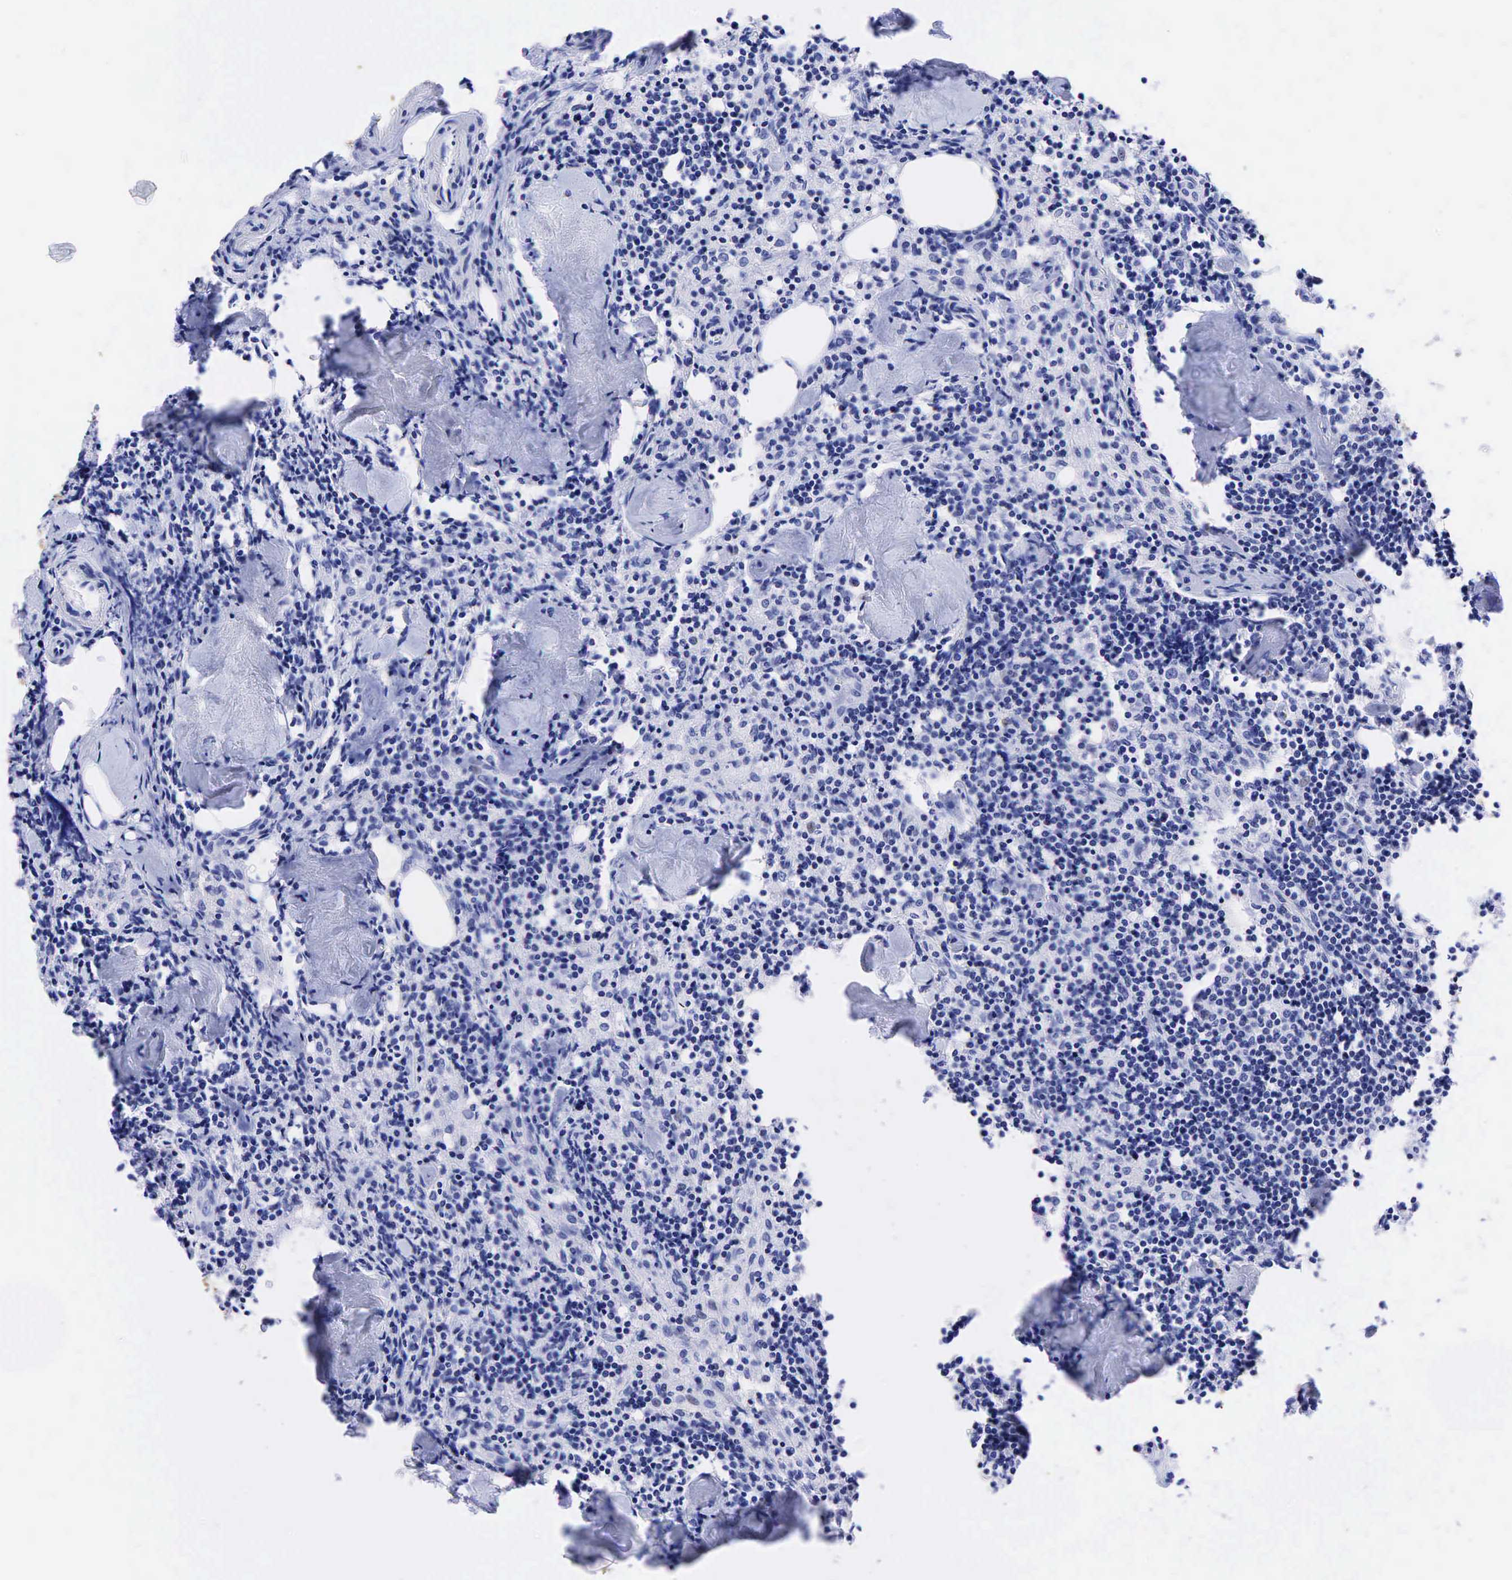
{"staining": {"intensity": "negative", "quantity": "none", "location": "none"}, "tissue": "lymph node", "cell_type": "Germinal center cells", "image_type": "normal", "snomed": [{"axis": "morphology", "description": "Normal tissue, NOS"}, {"axis": "topography", "description": "Lymph node"}], "caption": "This is an IHC histopathology image of normal lymph node. There is no staining in germinal center cells.", "gene": "CEACAM5", "patient": {"sex": "male", "age": 67}}